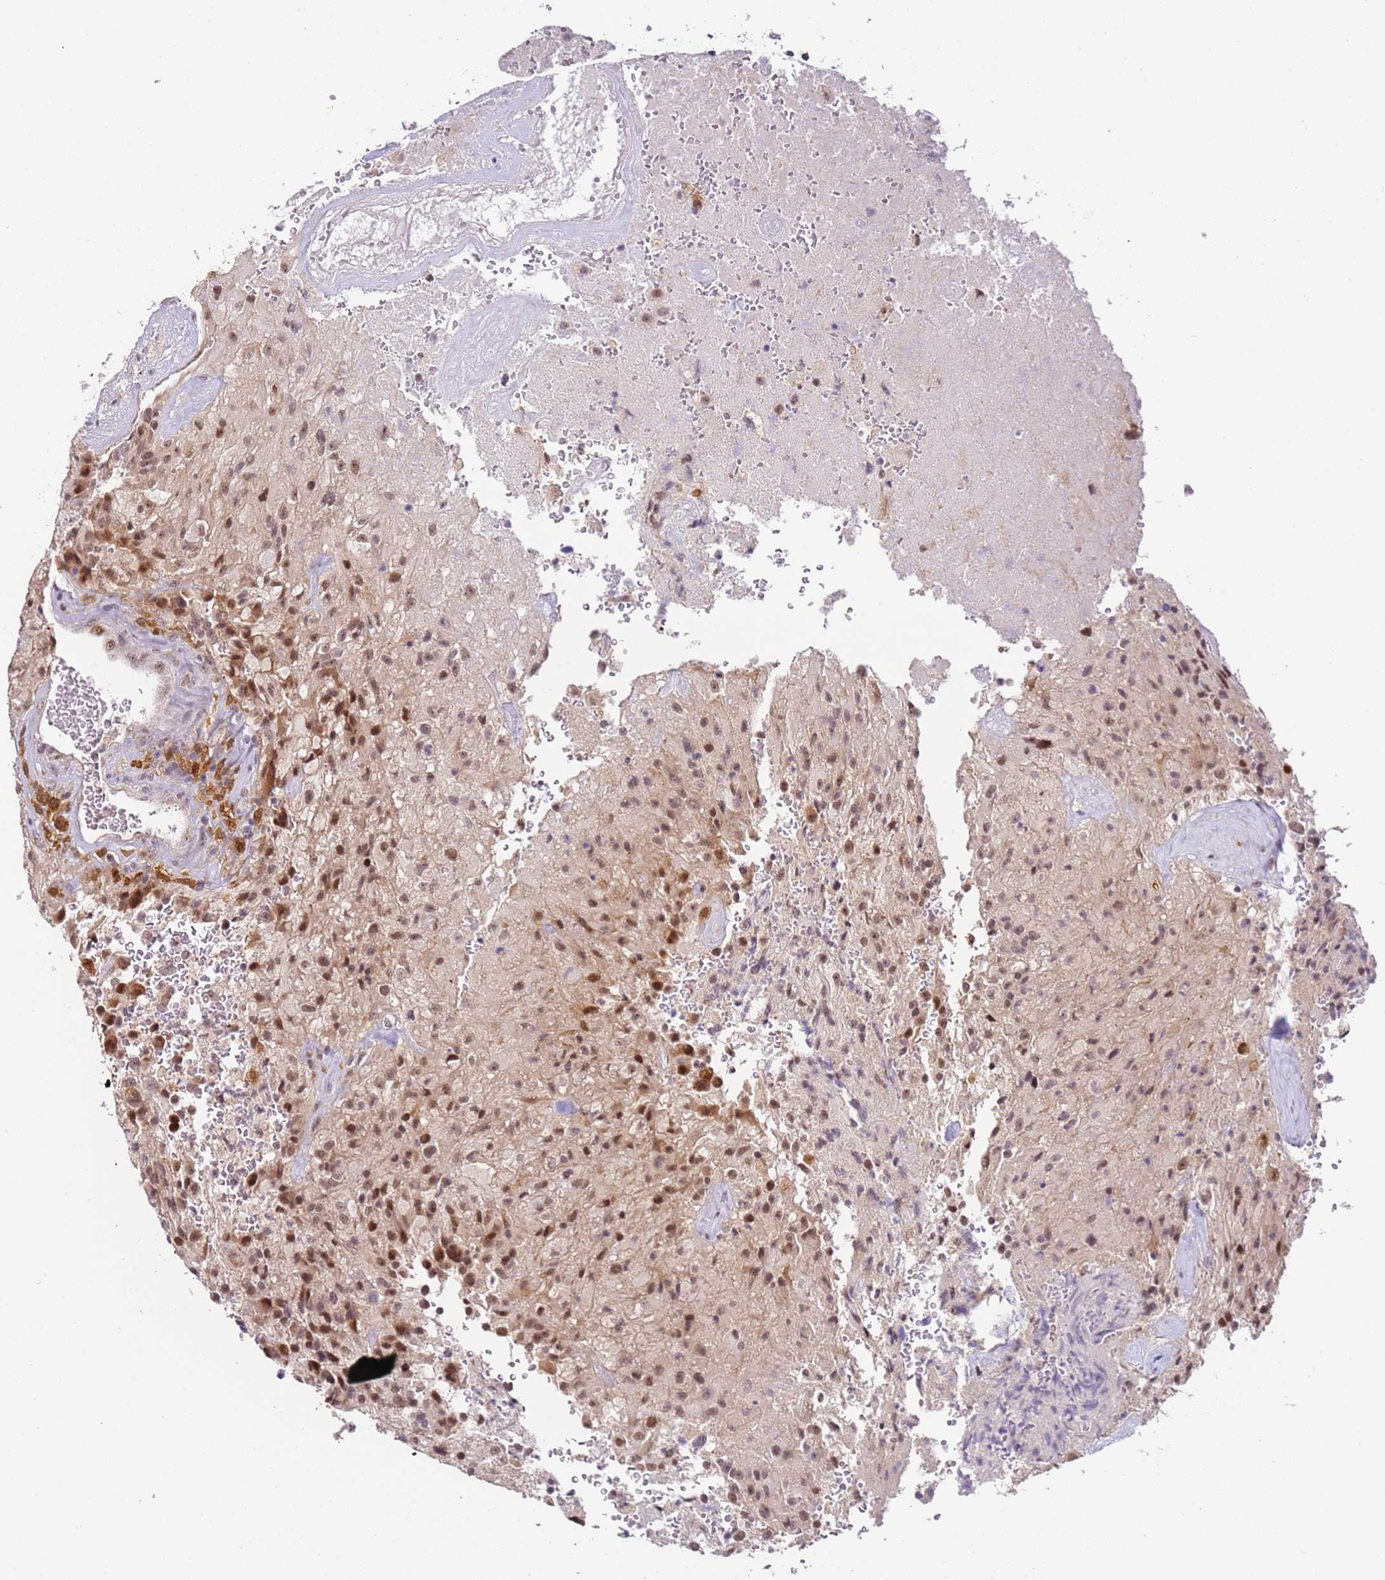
{"staining": {"intensity": "moderate", "quantity": ">75%", "location": "nuclear"}, "tissue": "glioma", "cell_type": "Tumor cells", "image_type": "cancer", "snomed": [{"axis": "morphology", "description": "Normal tissue, NOS"}, {"axis": "morphology", "description": "Glioma, malignant, High grade"}, {"axis": "topography", "description": "Cerebral cortex"}], "caption": "High-magnification brightfield microscopy of high-grade glioma (malignant) stained with DAB (brown) and counterstained with hematoxylin (blue). tumor cells exhibit moderate nuclear positivity is present in approximately>75% of cells.", "gene": "LGALSL", "patient": {"sex": "male", "age": 56}}